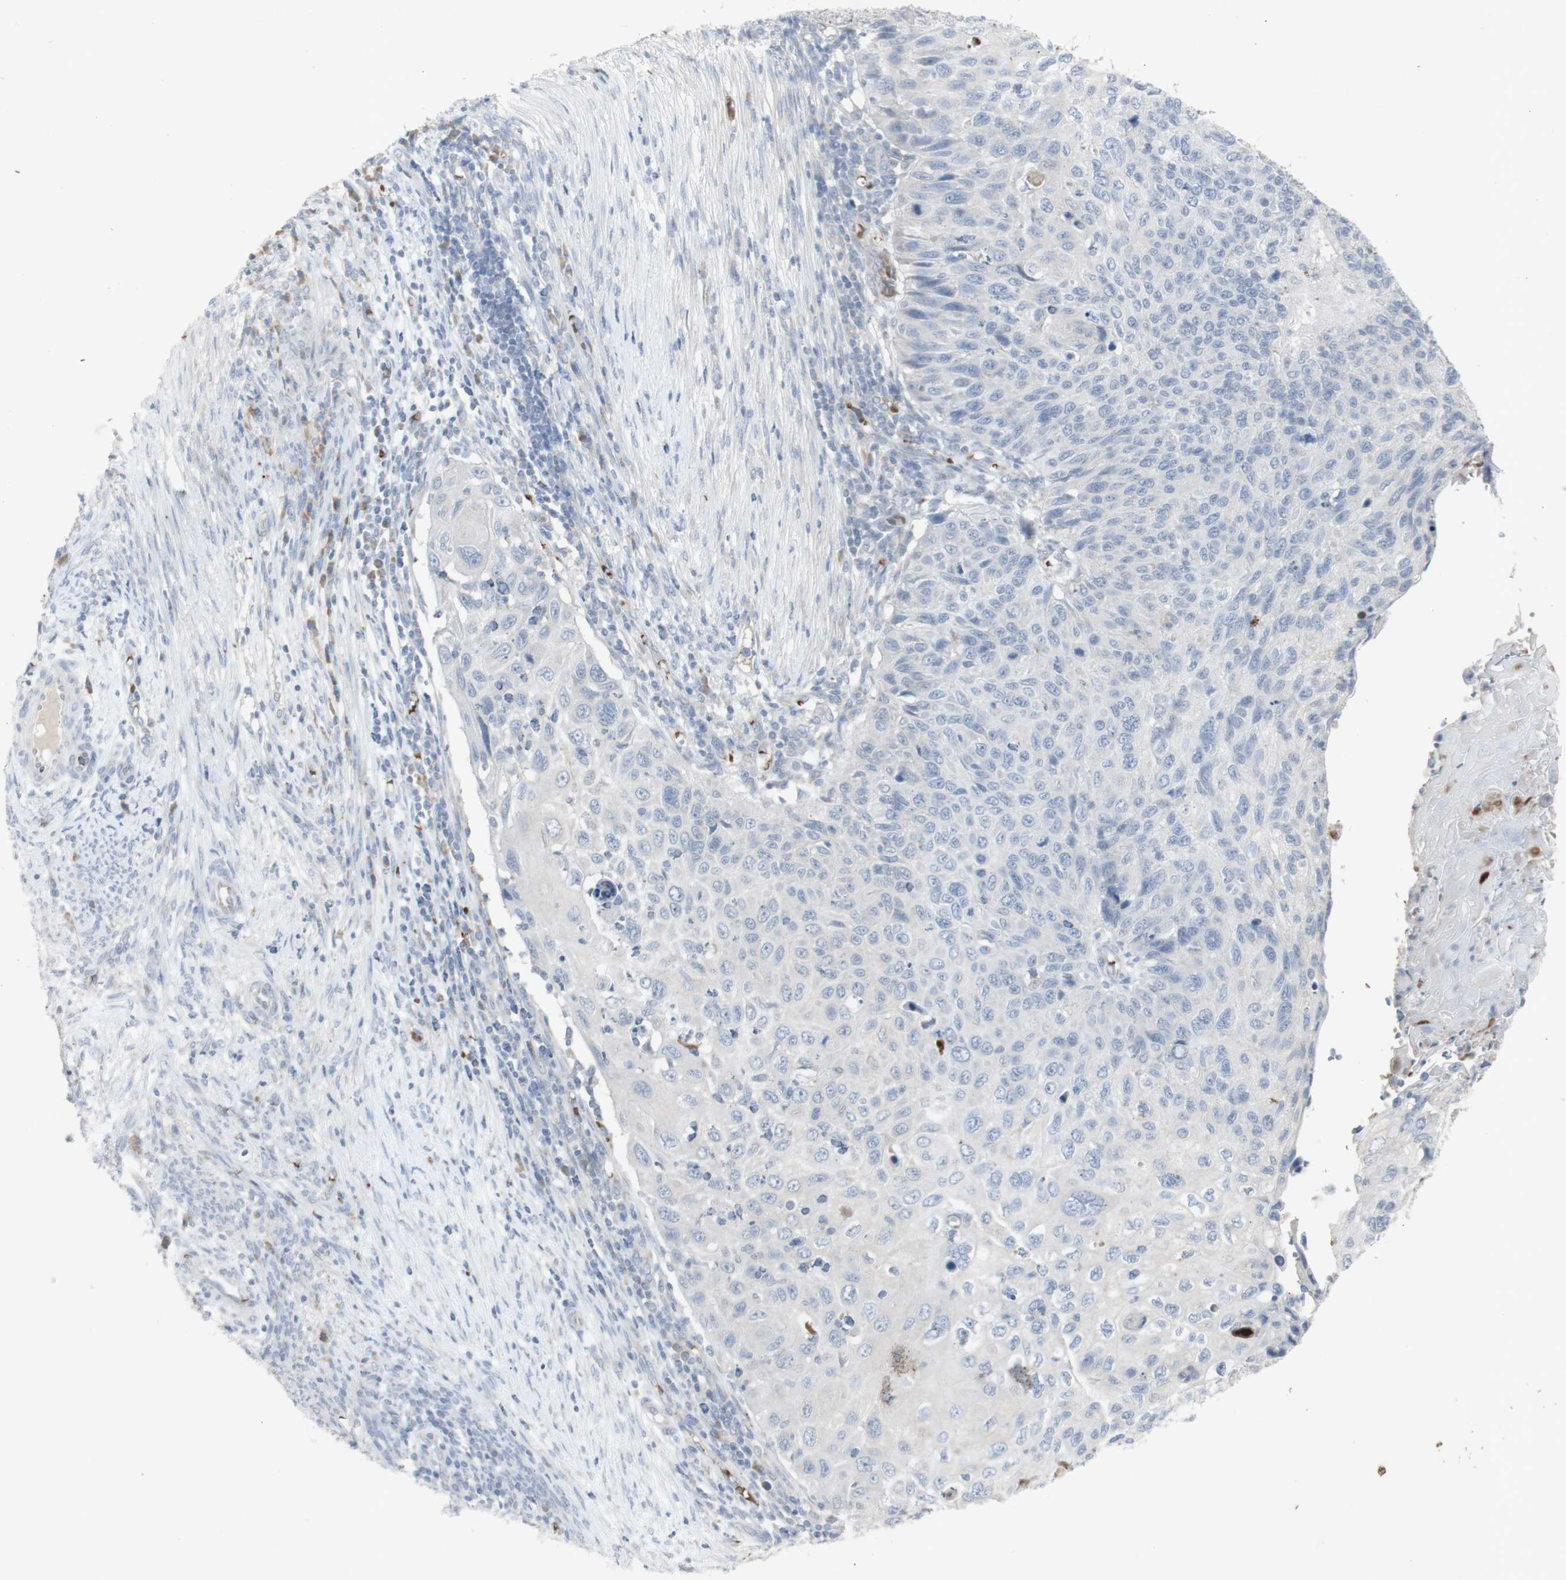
{"staining": {"intensity": "negative", "quantity": "none", "location": "none"}, "tissue": "cervical cancer", "cell_type": "Tumor cells", "image_type": "cancer", "snomed": [{"axis": "morphology", "description": "Squamous cell carcinoma, NOS"}, {"axis": "topography", "description": "Cervix"}], "caption": "The image exhibits no staining of tumor cells in cervical cancer (squamous cell carcinoma).", "gene": "INS", "patient": {"sex": "female", "age": 70}}